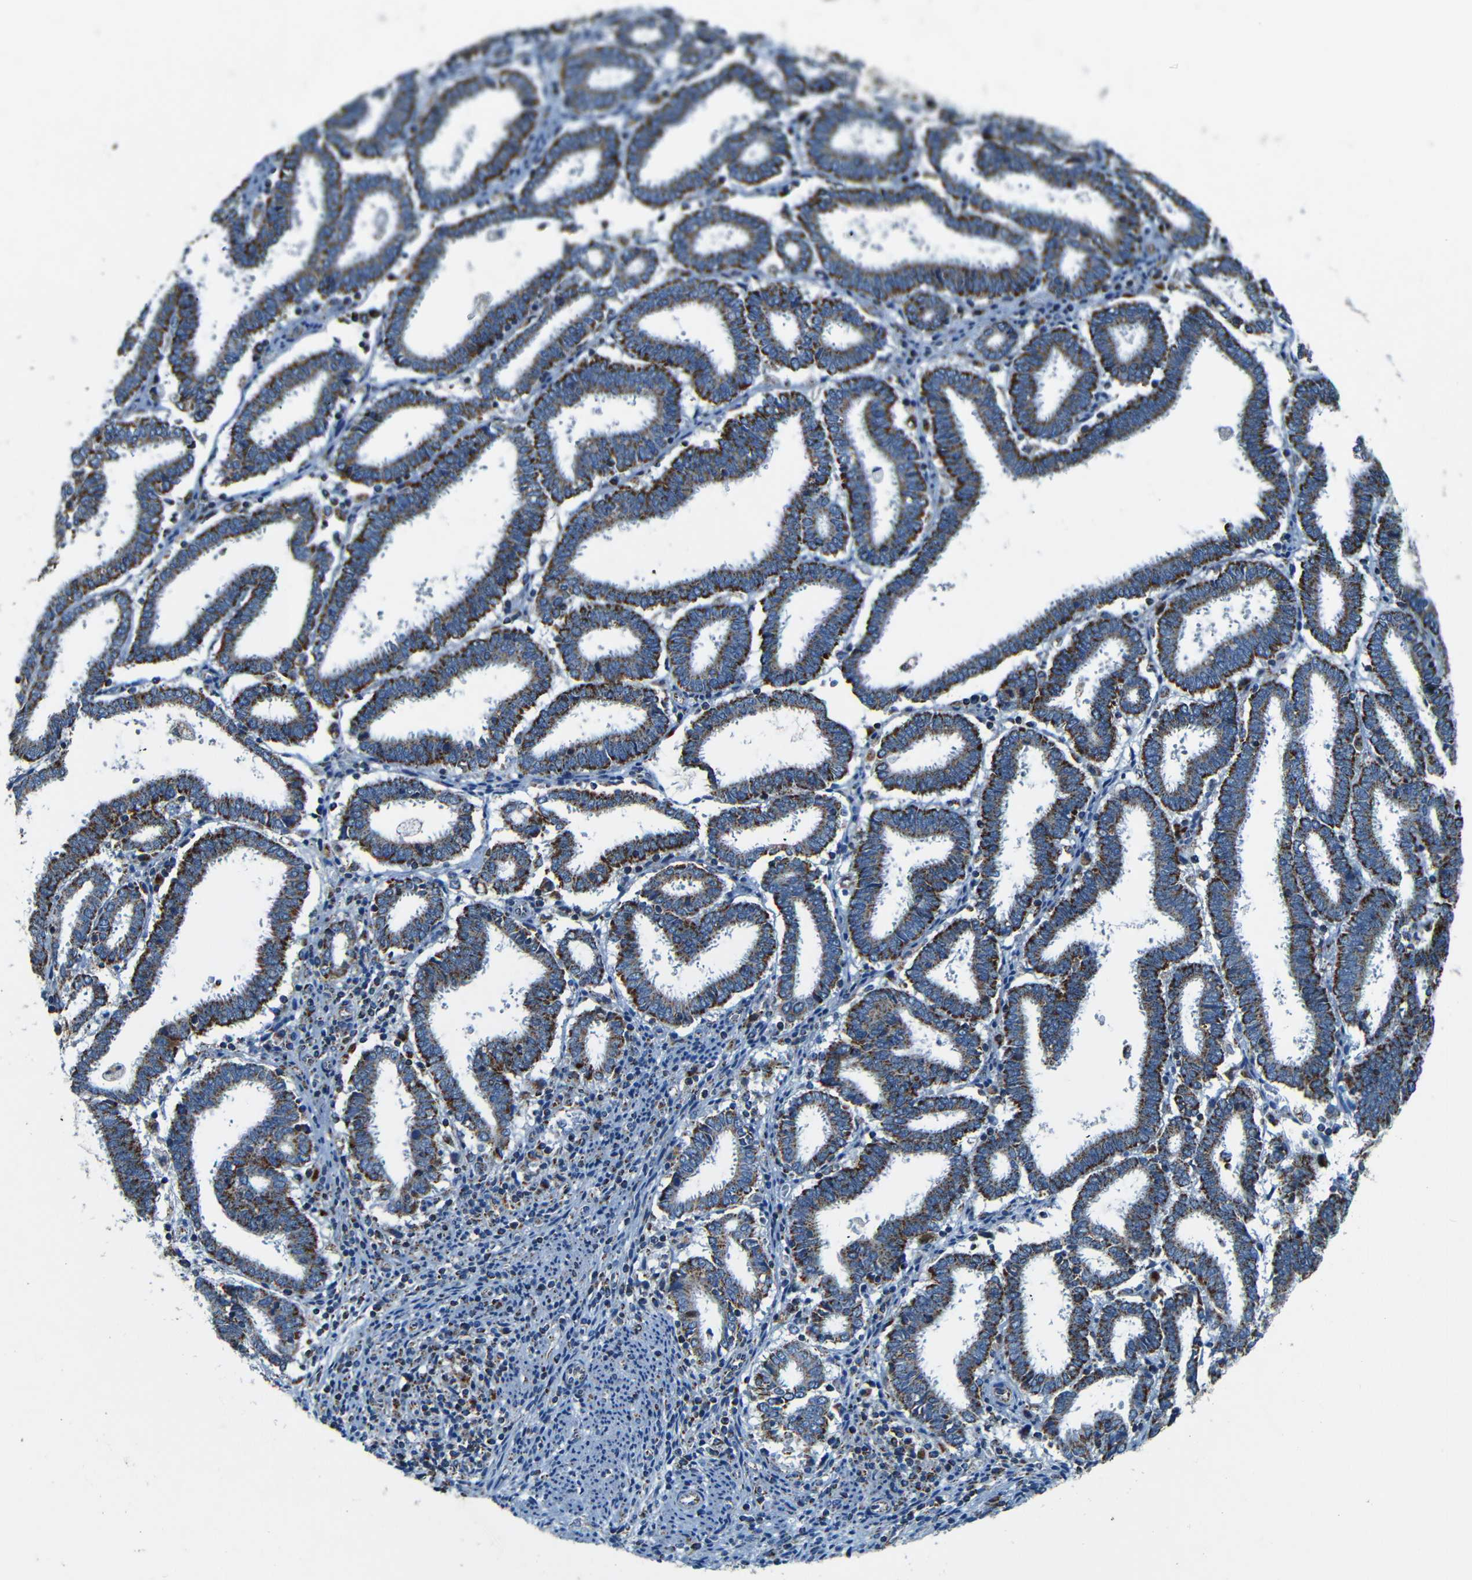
{"staining": {"intensity": "strong", "quantity": ">75%", "location": "cytoplasmic/membranous"}, "tissue": "endometrial cancer", "cell_type": "Tumor cells", "image_type": "cancer", "snomed": [{"axis": "morphology", "description": "Adenocarcinoma, NOS"}, {"axis": "topography", "description": "Uterus"}], "caption": "Human endometrial adenocarcinoma stained for a protein (brown) exhibits strong cytoplasmic/membranous positive staining in about >75% of tumor cells.", "gene": "WSCD2", "patient": {"sex": "female", "age": 83}}